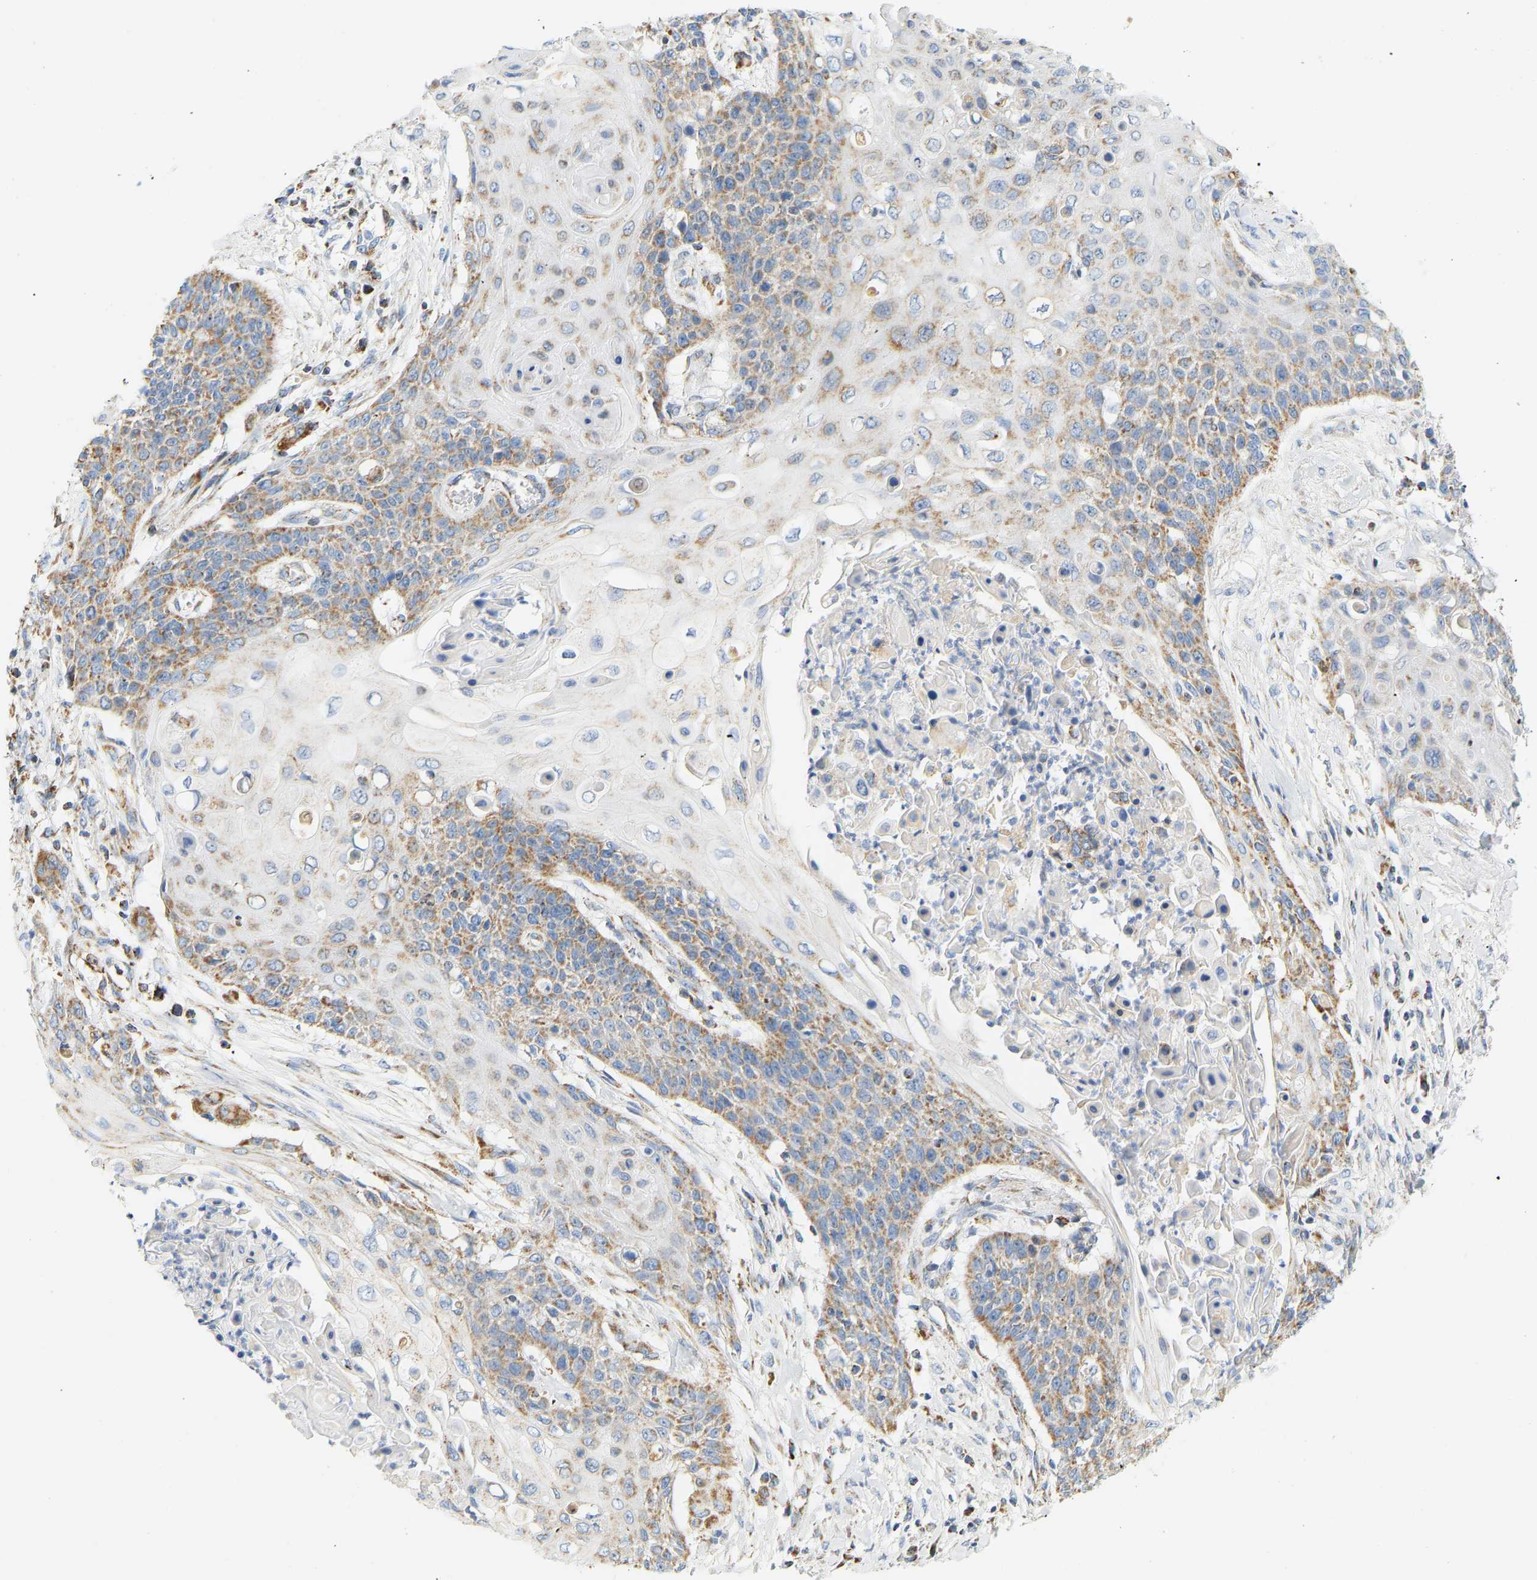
{"staining": {"intensity": "moderate", "quantity": ">75%", "location": "cytoplasmic/membranous"}, "tissue": "cervical cancer", "cell_type": "Tumor cells", "image_type": "cancer", "snomed": [{"axis": "morphology", "description": "Squamous cell carcinoma, NOS"}, {"axis": "topography", "description": "Cervix"}], "caption": "This is an image of IHC staining of cervical cancer (squamous cell carcinoma), which shows moderate expression in the cytoplasmic/membranous of tumor cells.", "gene": "GRPEL2", "patient": {"sex": "female", "age": 39}}